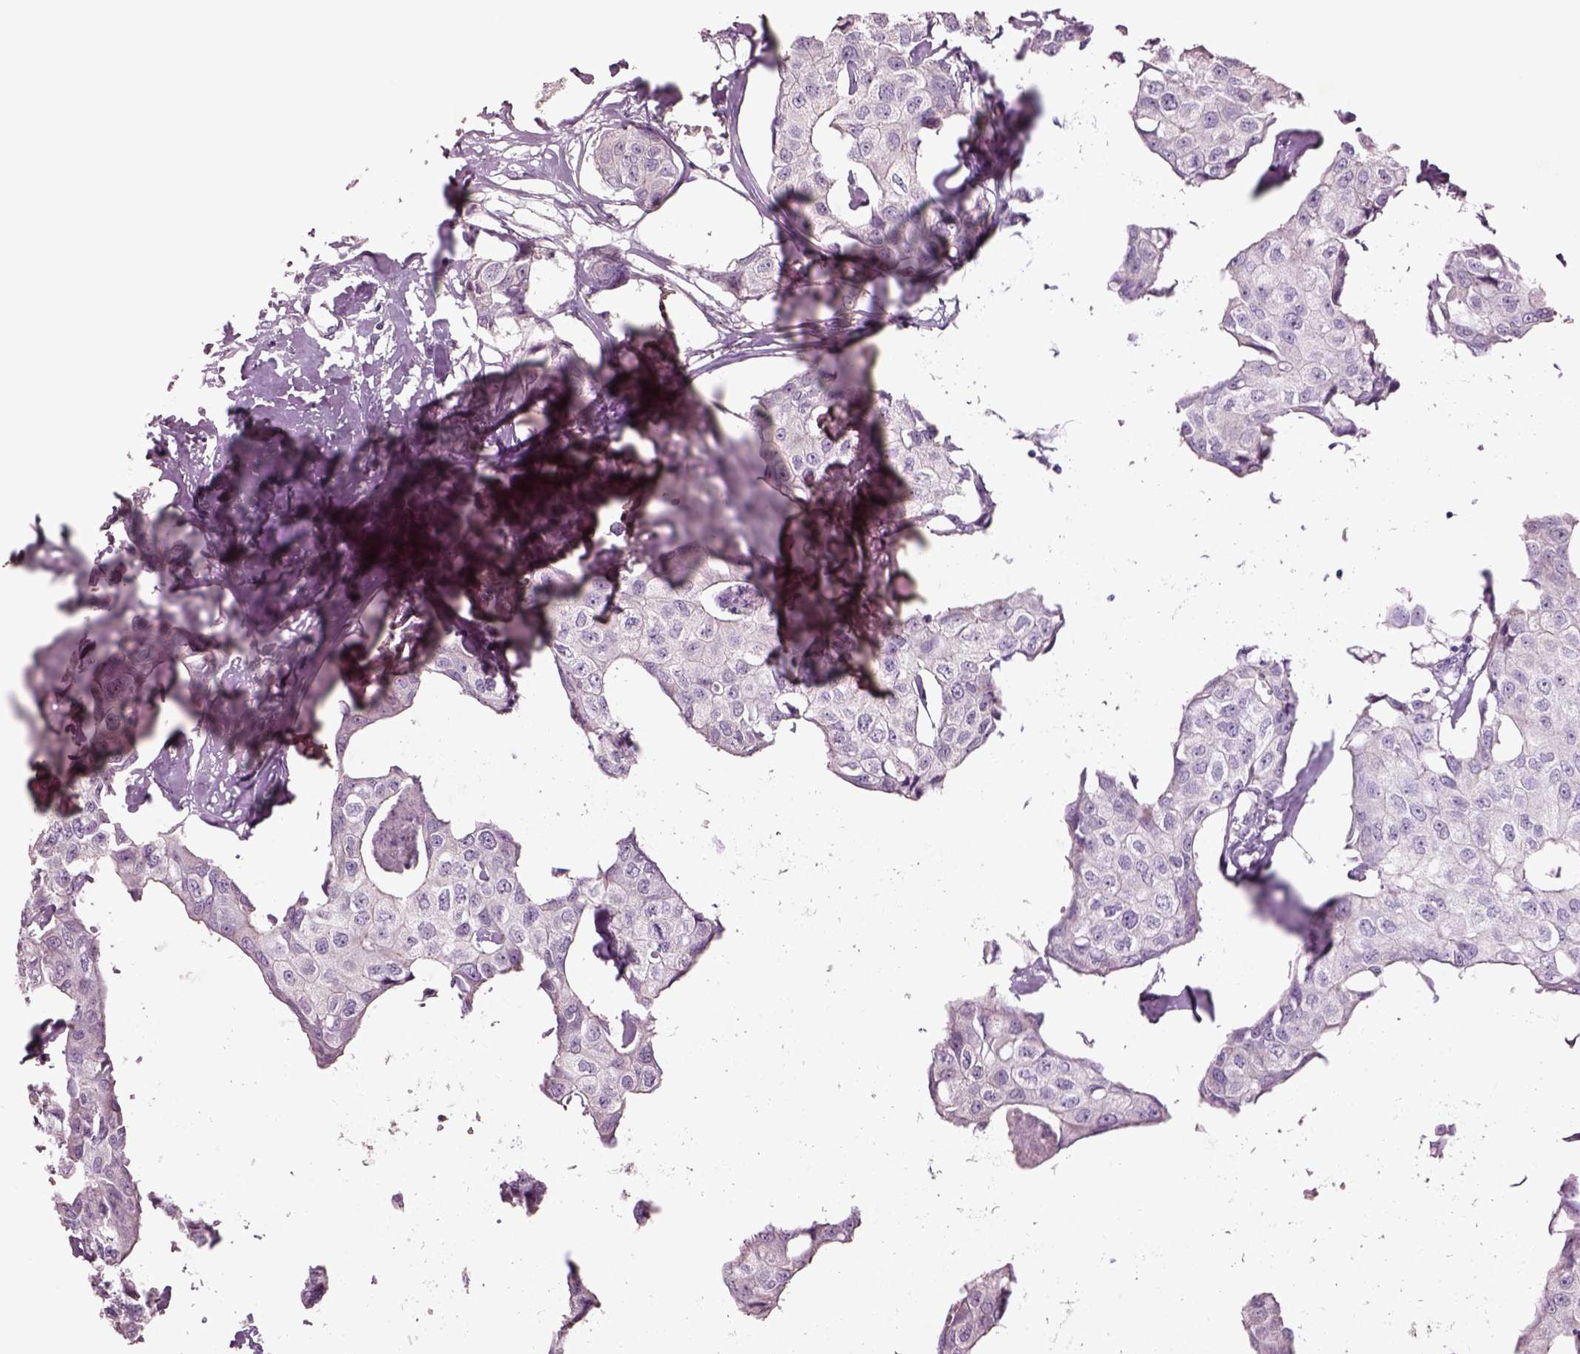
{"staining": {"intensity": "negative", "quantity": "none", "location": "none"}, "tissue": "breast cancer", "cell_type": "Tumor cells", "image_type": "cancer", "snomed": [{"axis": "morphology", "description": "Duct carcinoma"}, {"axis": "topography", "description": "Breast"}], "caption": "IHC micrograph of human invasive ductal carcinoma (breast) stained for a protein (brown), which exhibits no expression in tumor cells.", "gene": "DUOXA2", "patient": {"sex": "female", "age": 80}}